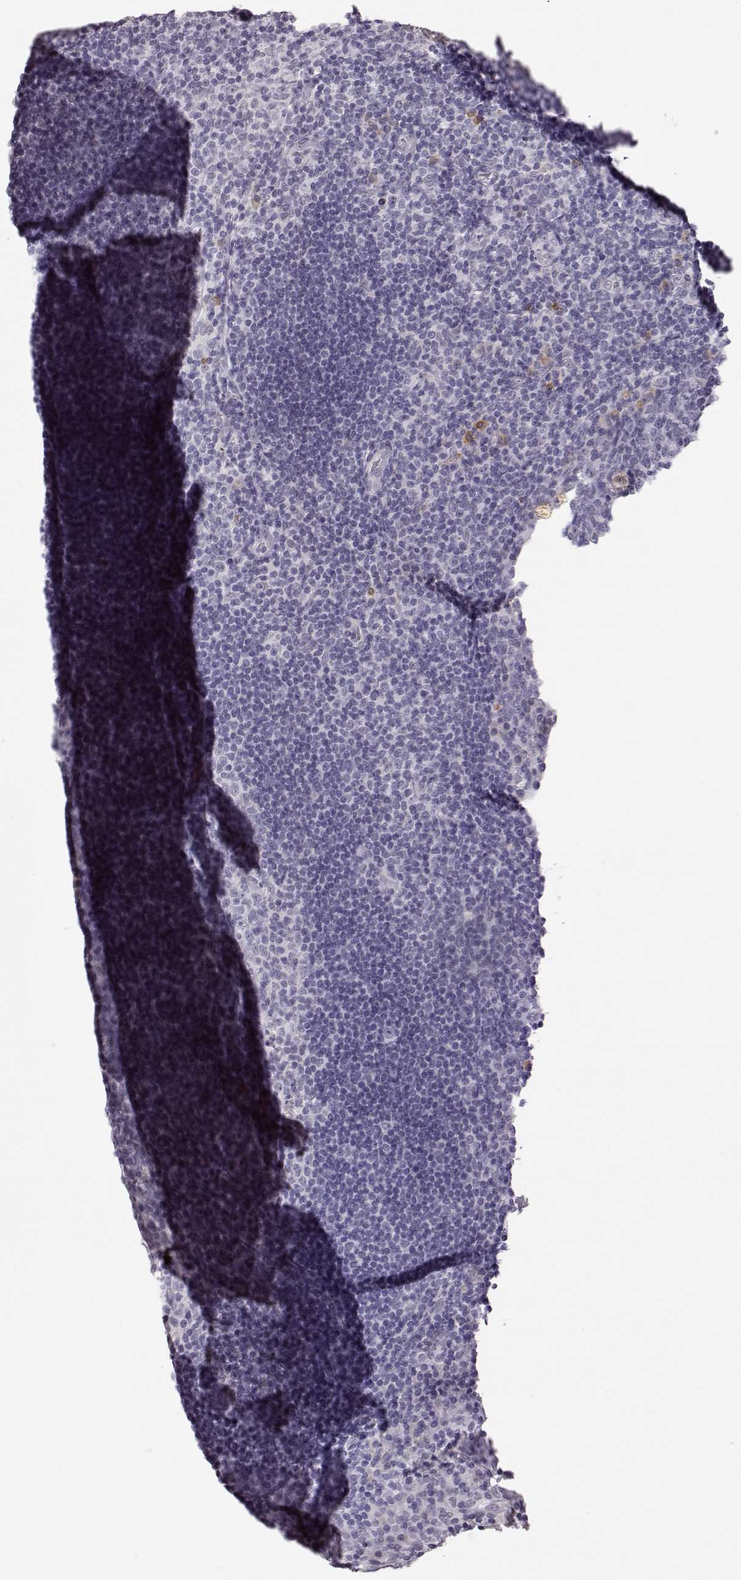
{"staining": {"intensity": "negative", "quantity": "none", "location": "none"}, "tissue": "tonsil", "cell_type": "Germinal center cells", "image_type": "normal", "snomed": [{"axis": "morphology", "description": "Normal tissue, NOS"}, {"axis": "topography", "description": "Tonsil"}], "caption": "Germinal center cells are negative for brown protein staining in unremarkable tonsil. The staining was performed using DAB to visualize the protein expression in brown, while the nuclei were stained in blue with hematoxylin (Magnification: 20x).", "gene": "VGF", "patient": {"sex": "male", "age": 17}}